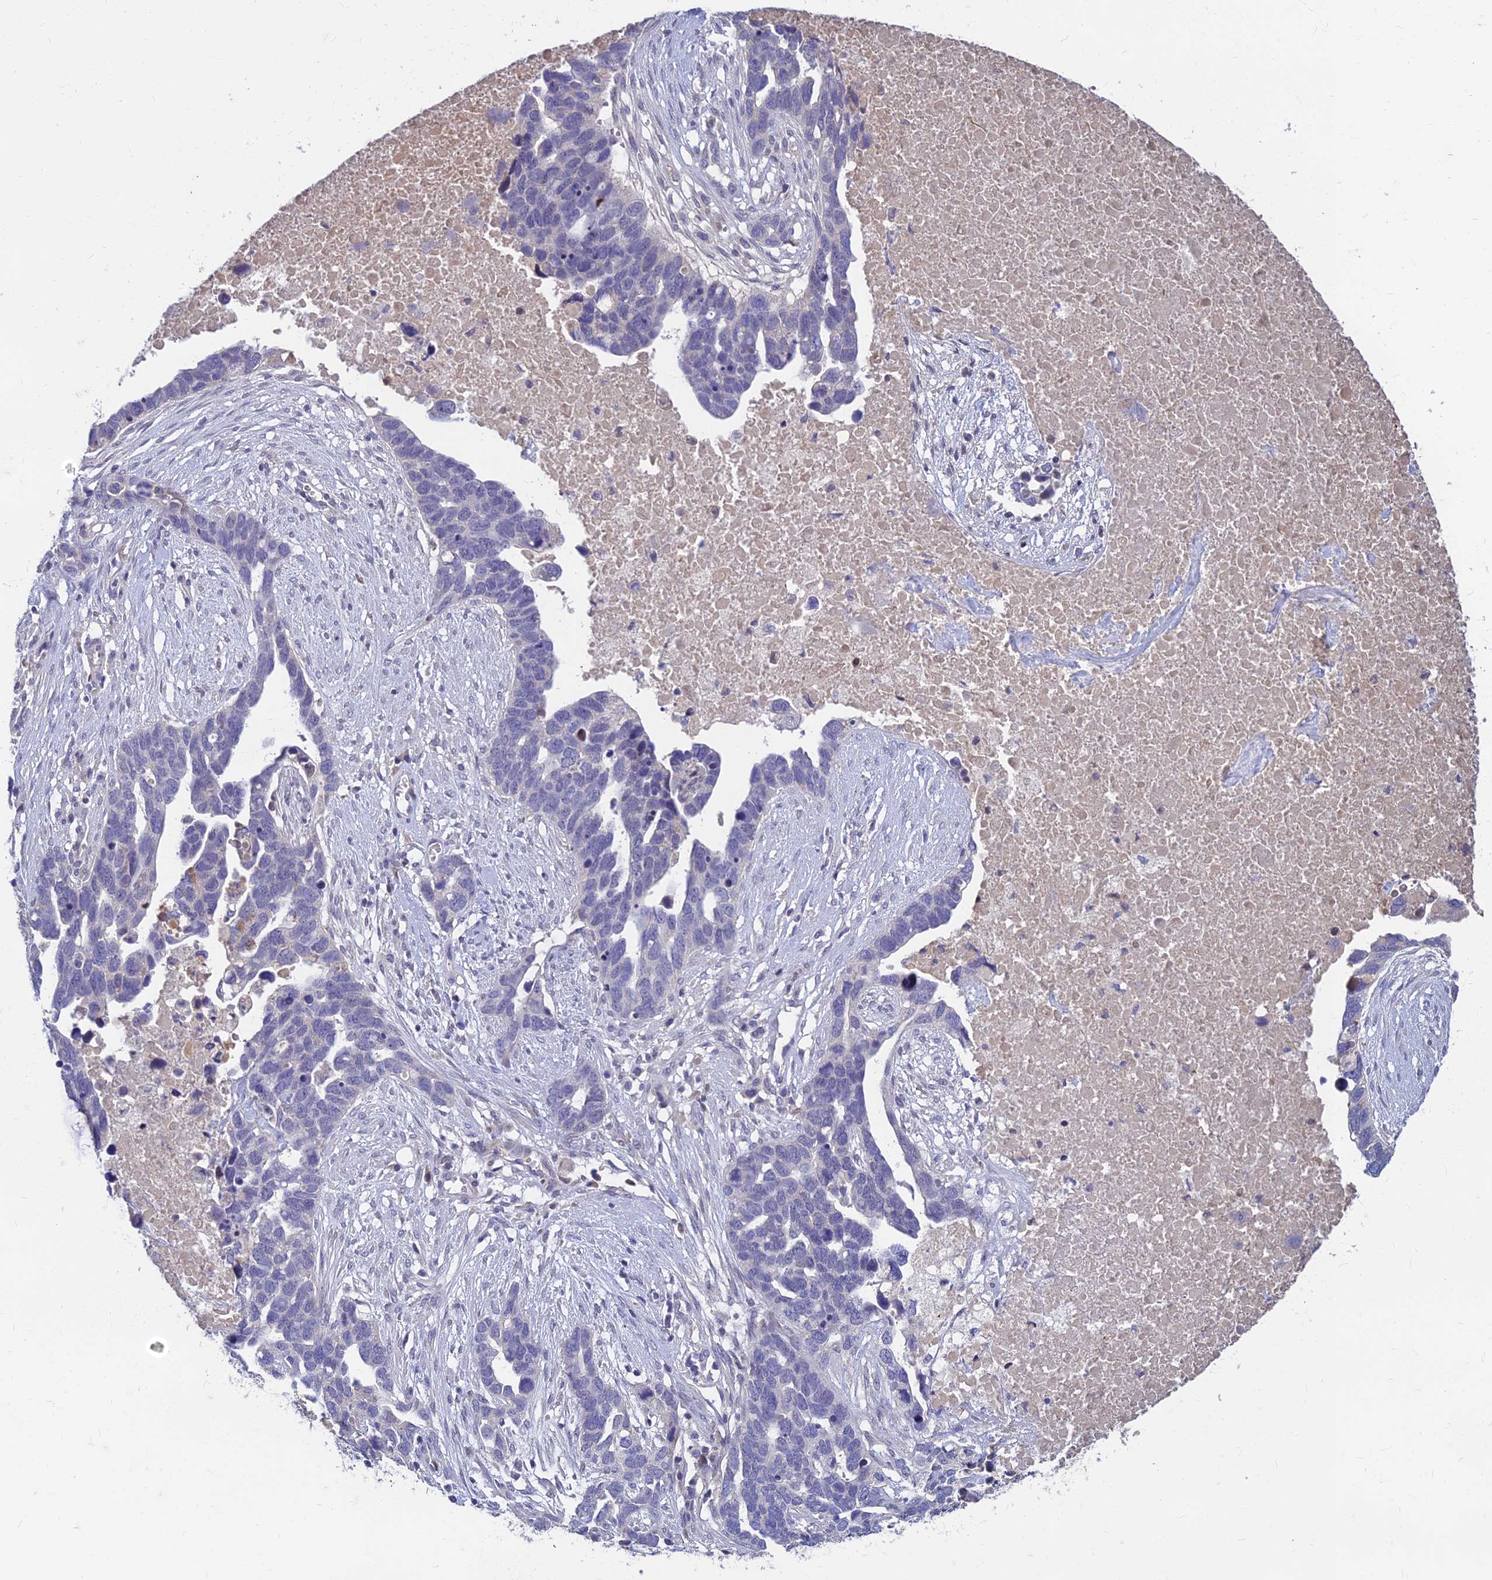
{"staining": {"intensity": "negative", "quantity": "none", "location": "none"}, "tissue": "ovarian cancer", "cell_type": "Tumor cells", "image_type": "cancer", "snomed": [{"axis": "morphology", "description": "Cystadenocarcinoma, serous, NOS"}, {"axis": "topography", "description": "Ovary"}], "caption": "Image shows no significant protein positivity in tumor cells of ovarian cancer.", "gene": "GOLGA6D", "patient": {"sex": "female", "age": 54}}